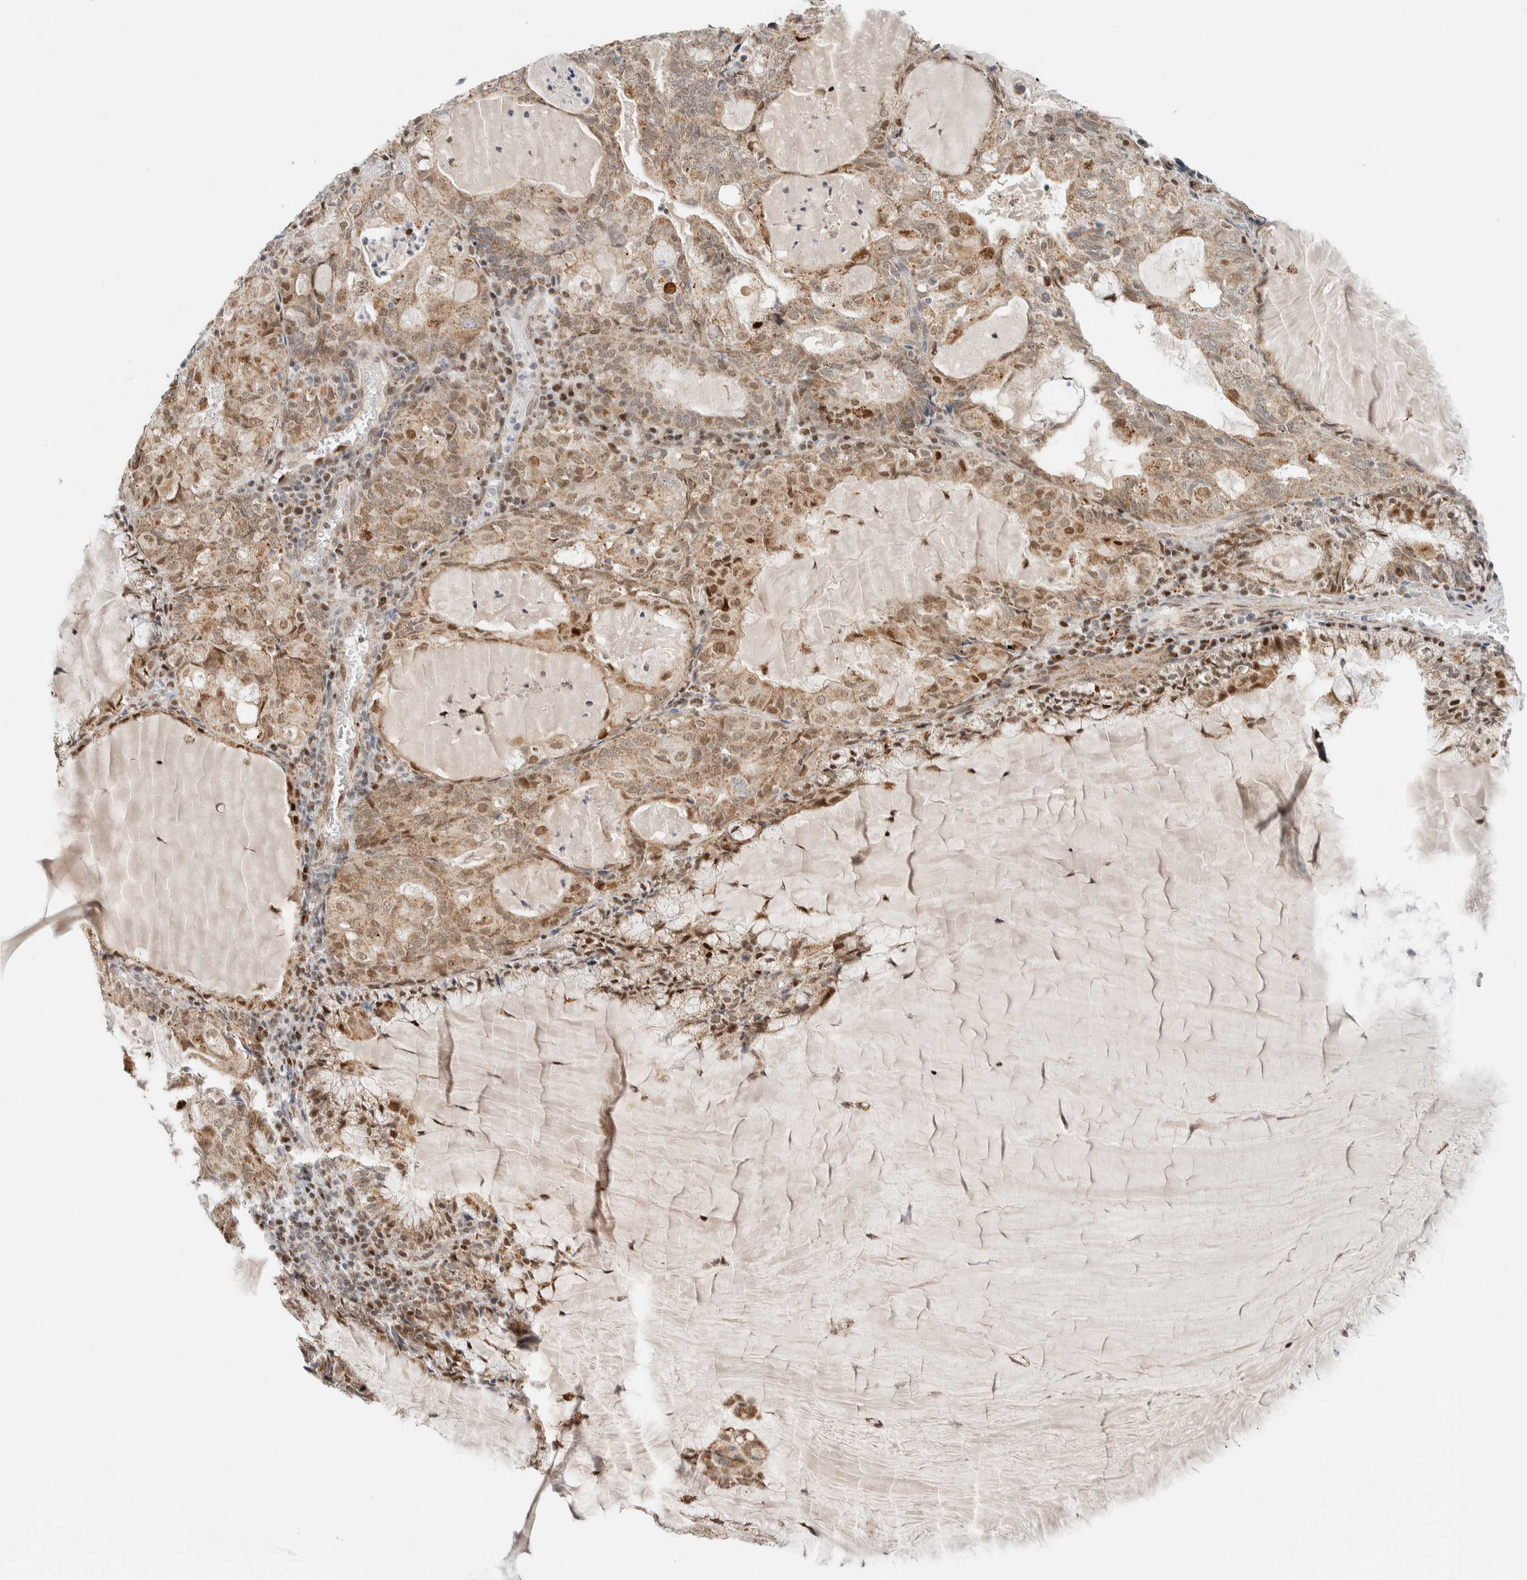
{"staining": {"intensity": "moderate", "quantity": ">75%", "location": "cytoplasmic/membranous,nuclear"}, "tissue": "endometrial cancer", "cell_type": "Tumor cells", "image_type": "cancer", "snomed": [{"axis": "morphology", "description": "Adenocarcinoma, NOS"}, {"axis": "topography", "description": "Endometrium"}], "caption": "Moderate cytoplasmic/membranous and nuclear positivity for a protein is seen in approximately >75% of tumor cells of endometrial cancer (adenocarcinoma) using immunohistochemistry (IHC).", "gene": "TSPAN32", "patient": {"sex": "female", "age": 81}}